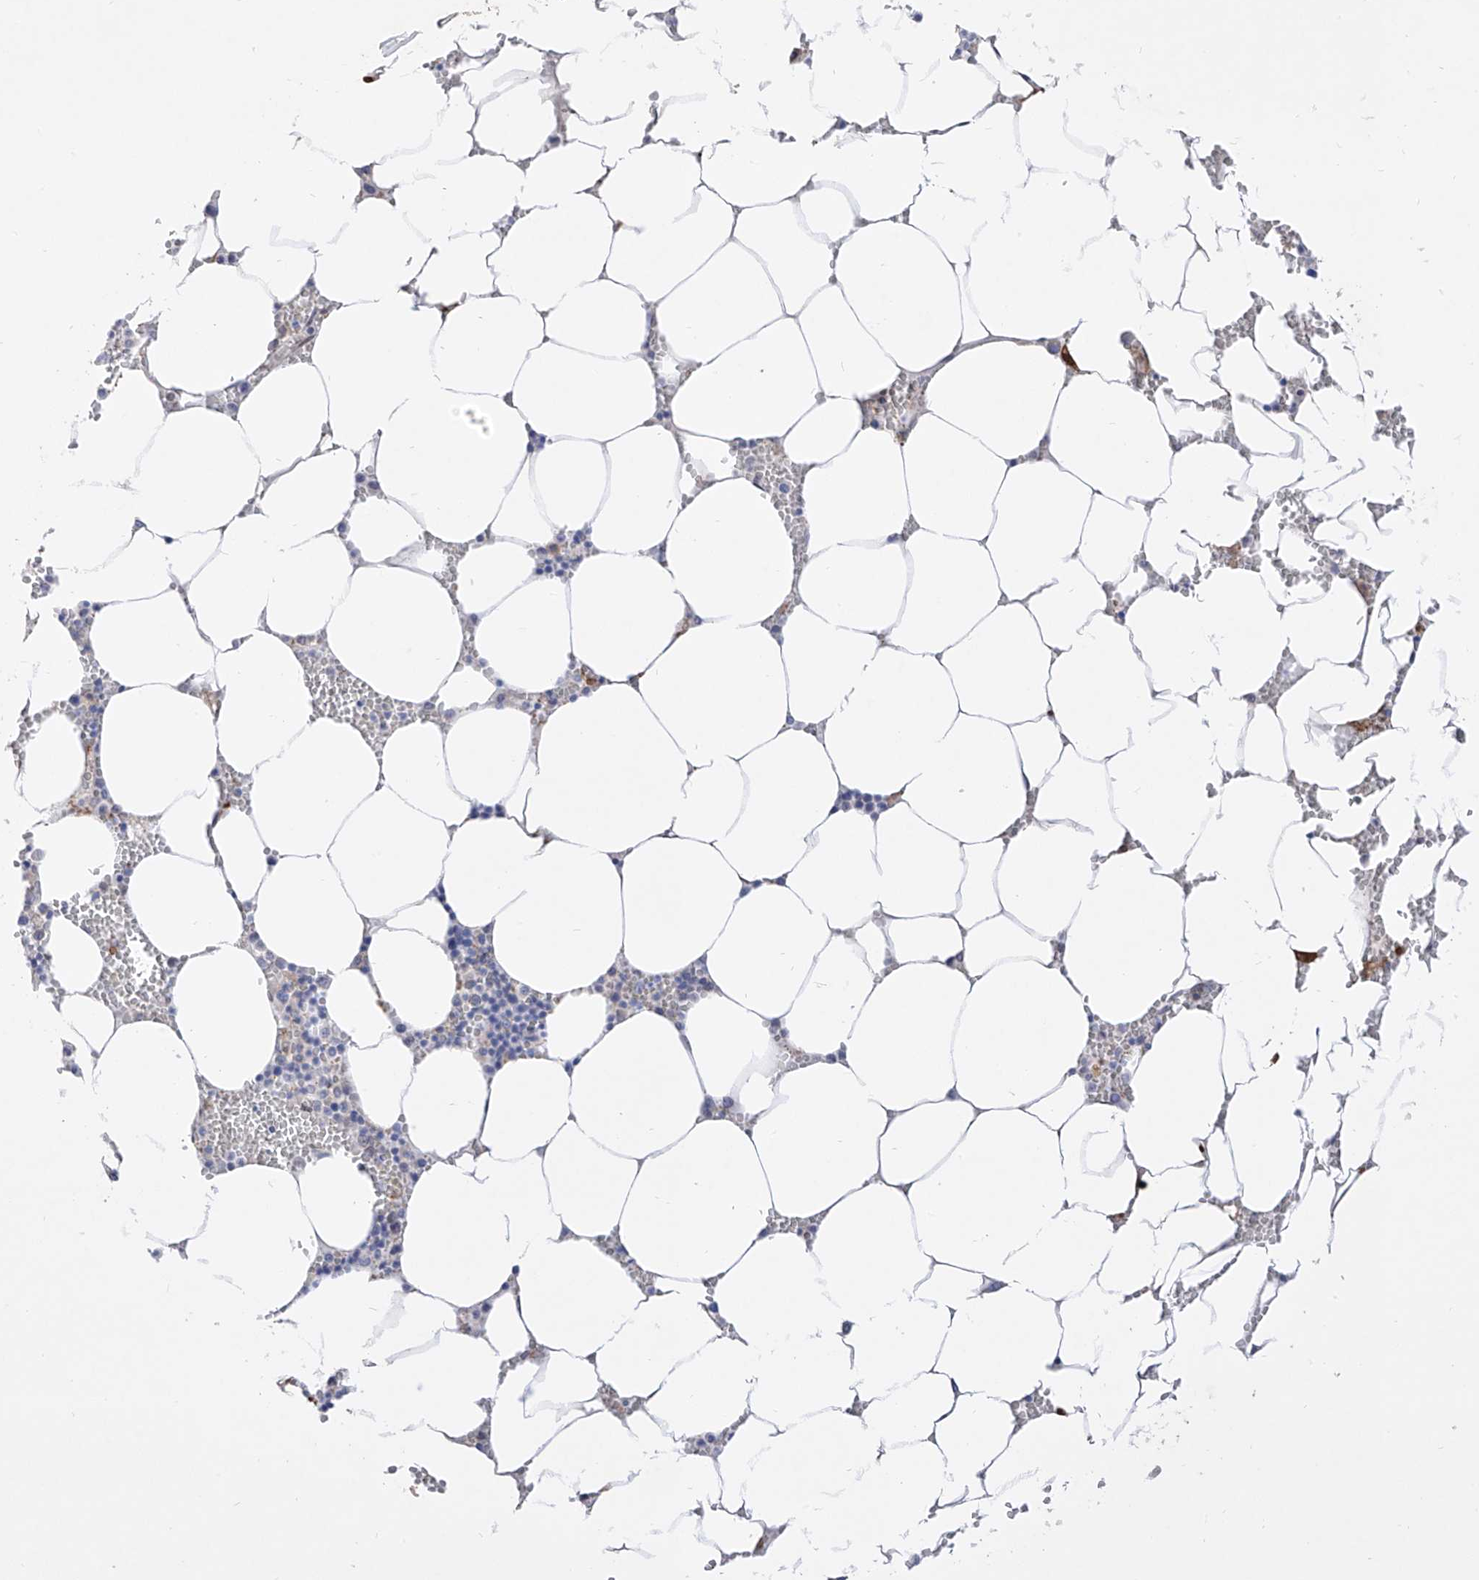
{"staining": {"intensity": "negative", "quantity": "none", "location": "none"}, "tissue": "bone marrow", "cell_type": "Hematopoietic cells", "image_type": "normal", "snomed": [{"axis": "morphology", "description": "Normal tissue, NOS"}, {"axis": "topography", "description": "Bone marrow"}], "caption": "IHC image of unremarkable human bone marrow stained for a protein (brown), which reveals no staining in hematopoietic cells. (DAB immunohistochemistry visualized using brightfield microscopy, high magnification).", "gene": "LCLAT1", "patient": {"sex": "male", "age": 70}}